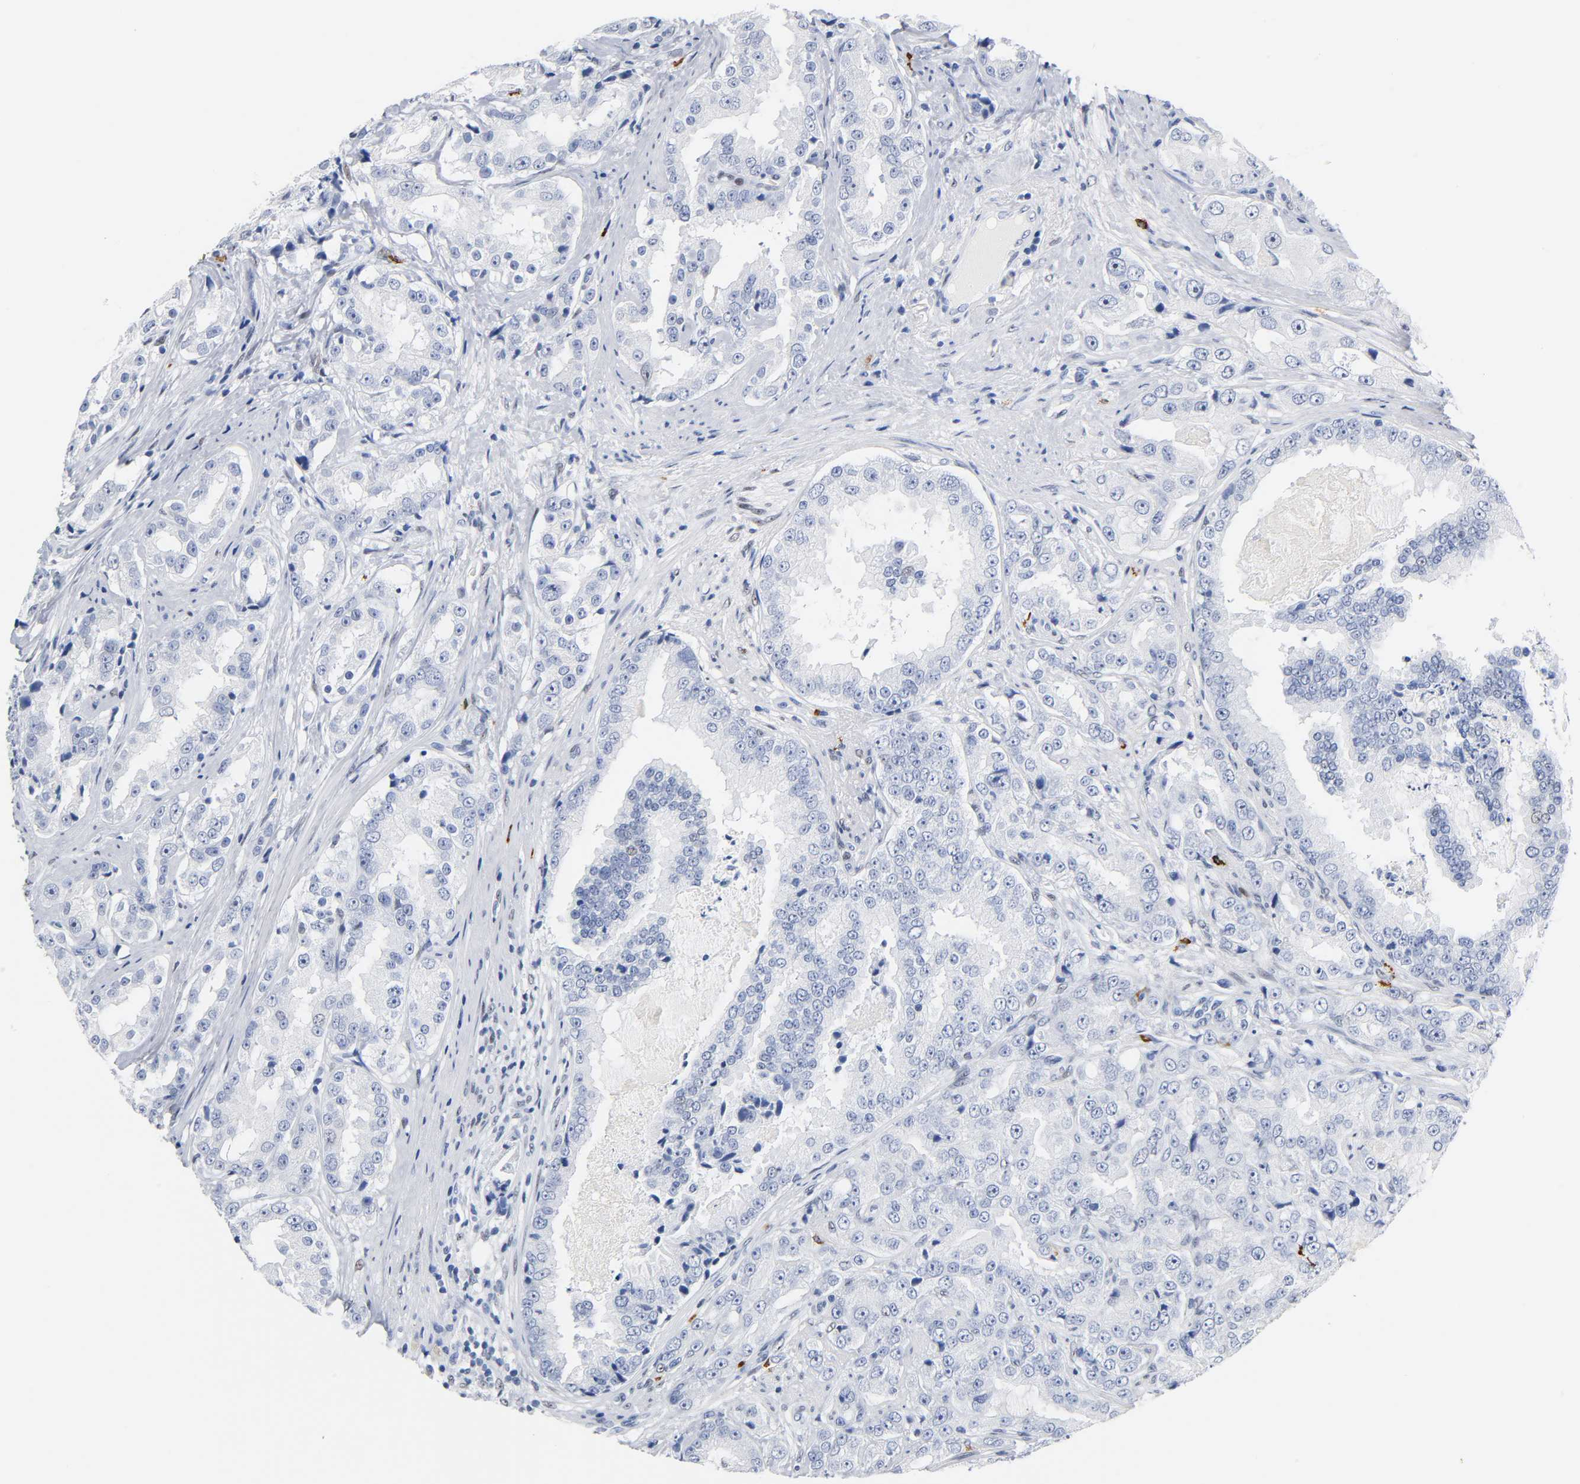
{"staining": {"intensity": "negative", "quantity": "none", "location": "none"}, "tissue": "prostate cancer", "cell_type": "Tumor cells", "image_type": "cancer", "snomed": [{"axis": "morphology", "description": "Adenocarcinoma, High grade"}, {"axis": "topography", "description": "Prostate"}], "caption": "The immunohistochemistry (IHC) histopathology image has no significant staining in tumor cells of prostate cancer (adenocarcinoma (high-grade)) tissue. (DAB (3,3'-diaminobenzidine) immunohistochemistry (IHC), high magnification).", "gene": "NAB2", "patient": {"sex": "male", "age": 73}}